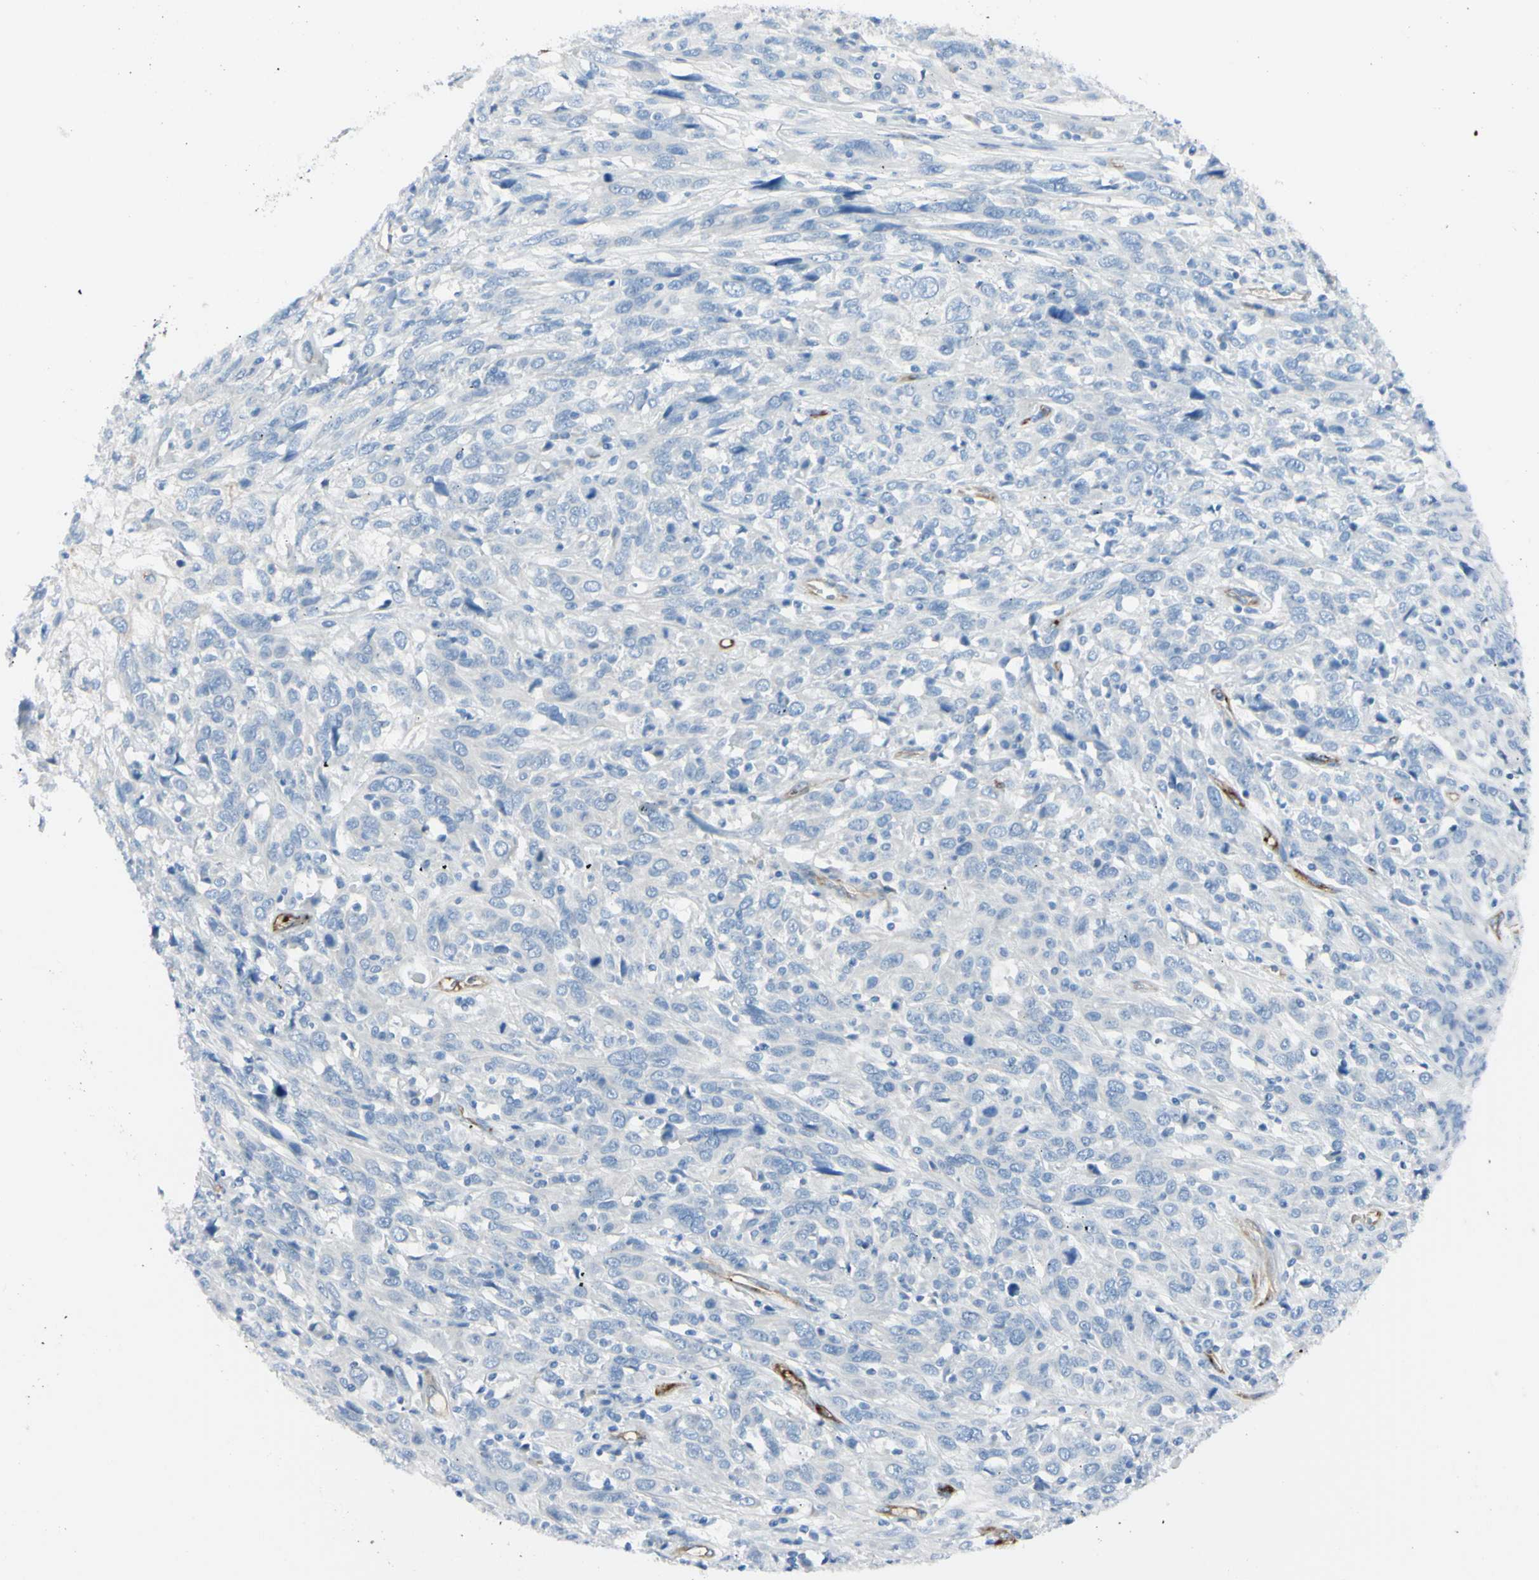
{"staining": {"intensity": "negative", "quantity": "none", "location": "none"}, "tissue": "cervical cancer", "cell_type": "Tumor cells", "image_type": "cancer", "snomed": [{"axis": "morphology", "description": "Squamous cell carcinoma, NOS"}, {"axis": "topography", "description": "Cervix"}], "caption": "The histopathology image displays no significant staining in tumor cells of cervical squamous cell carcinoma. Nuclei are stained in blue.", "gene": "FOLH1", "patient": {"sex": "female", "age": 46}}